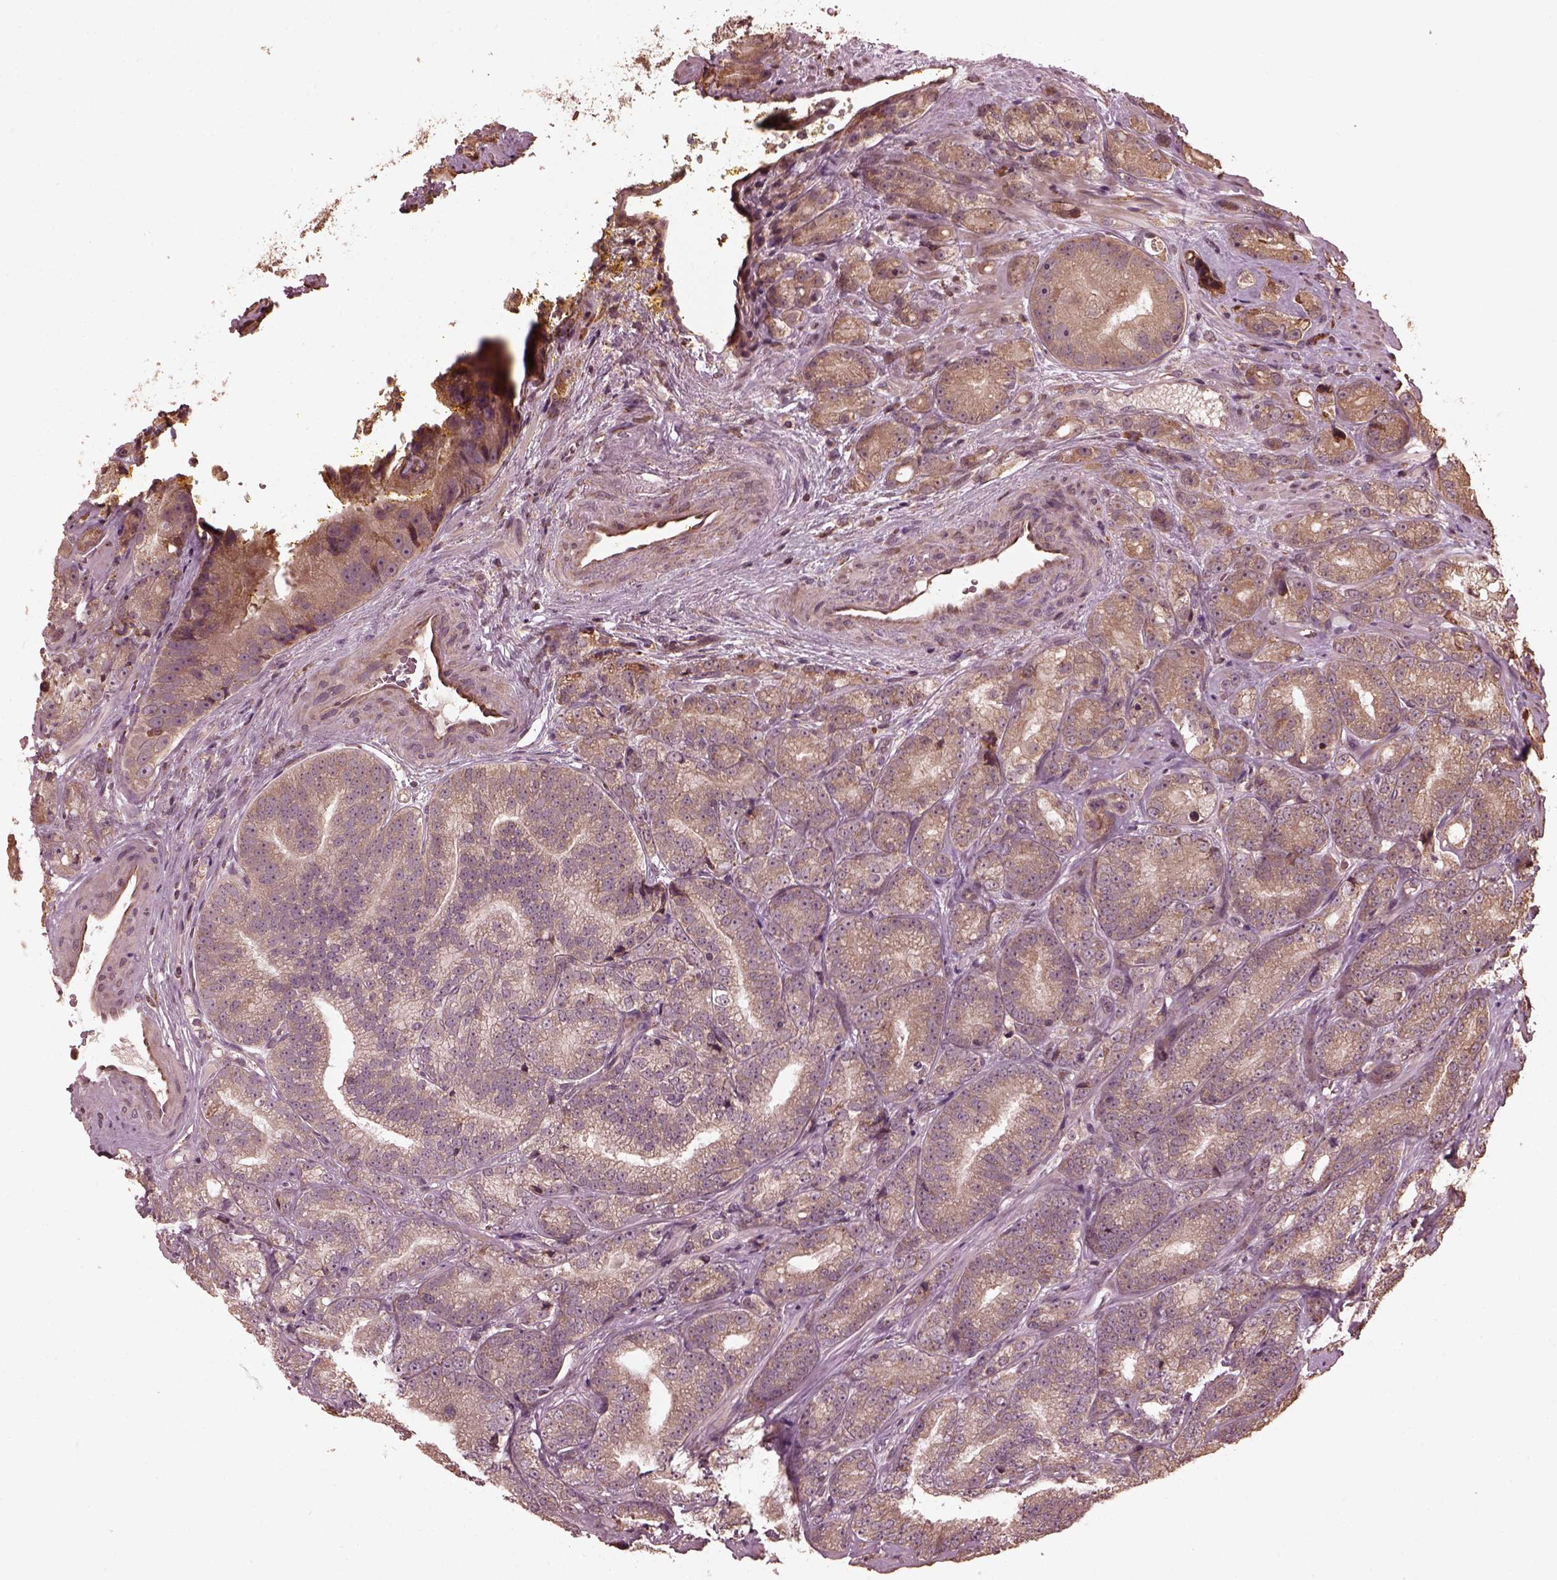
{"staining": {"intensity": "weak", "quantity": ">75%", "location": "cytoplasmic/membranous"}, "tissue": "prostate cancer", "cell_type": "Tumor cells", "image_type": "cancer", "snomed": [{"axis": "morphology", "description": "Adenocarcinoma, NOS"}, {"axis": "topography", "description": "Prostate"}], "caption": "Immunohistochemical staining of prostate cancer demonstrates low levels of weak cytoplasmic/membranous expression in about >75% of tumor cells.", "gene": "ZNF292", "patient": {"sex": "male", "age": 63}}